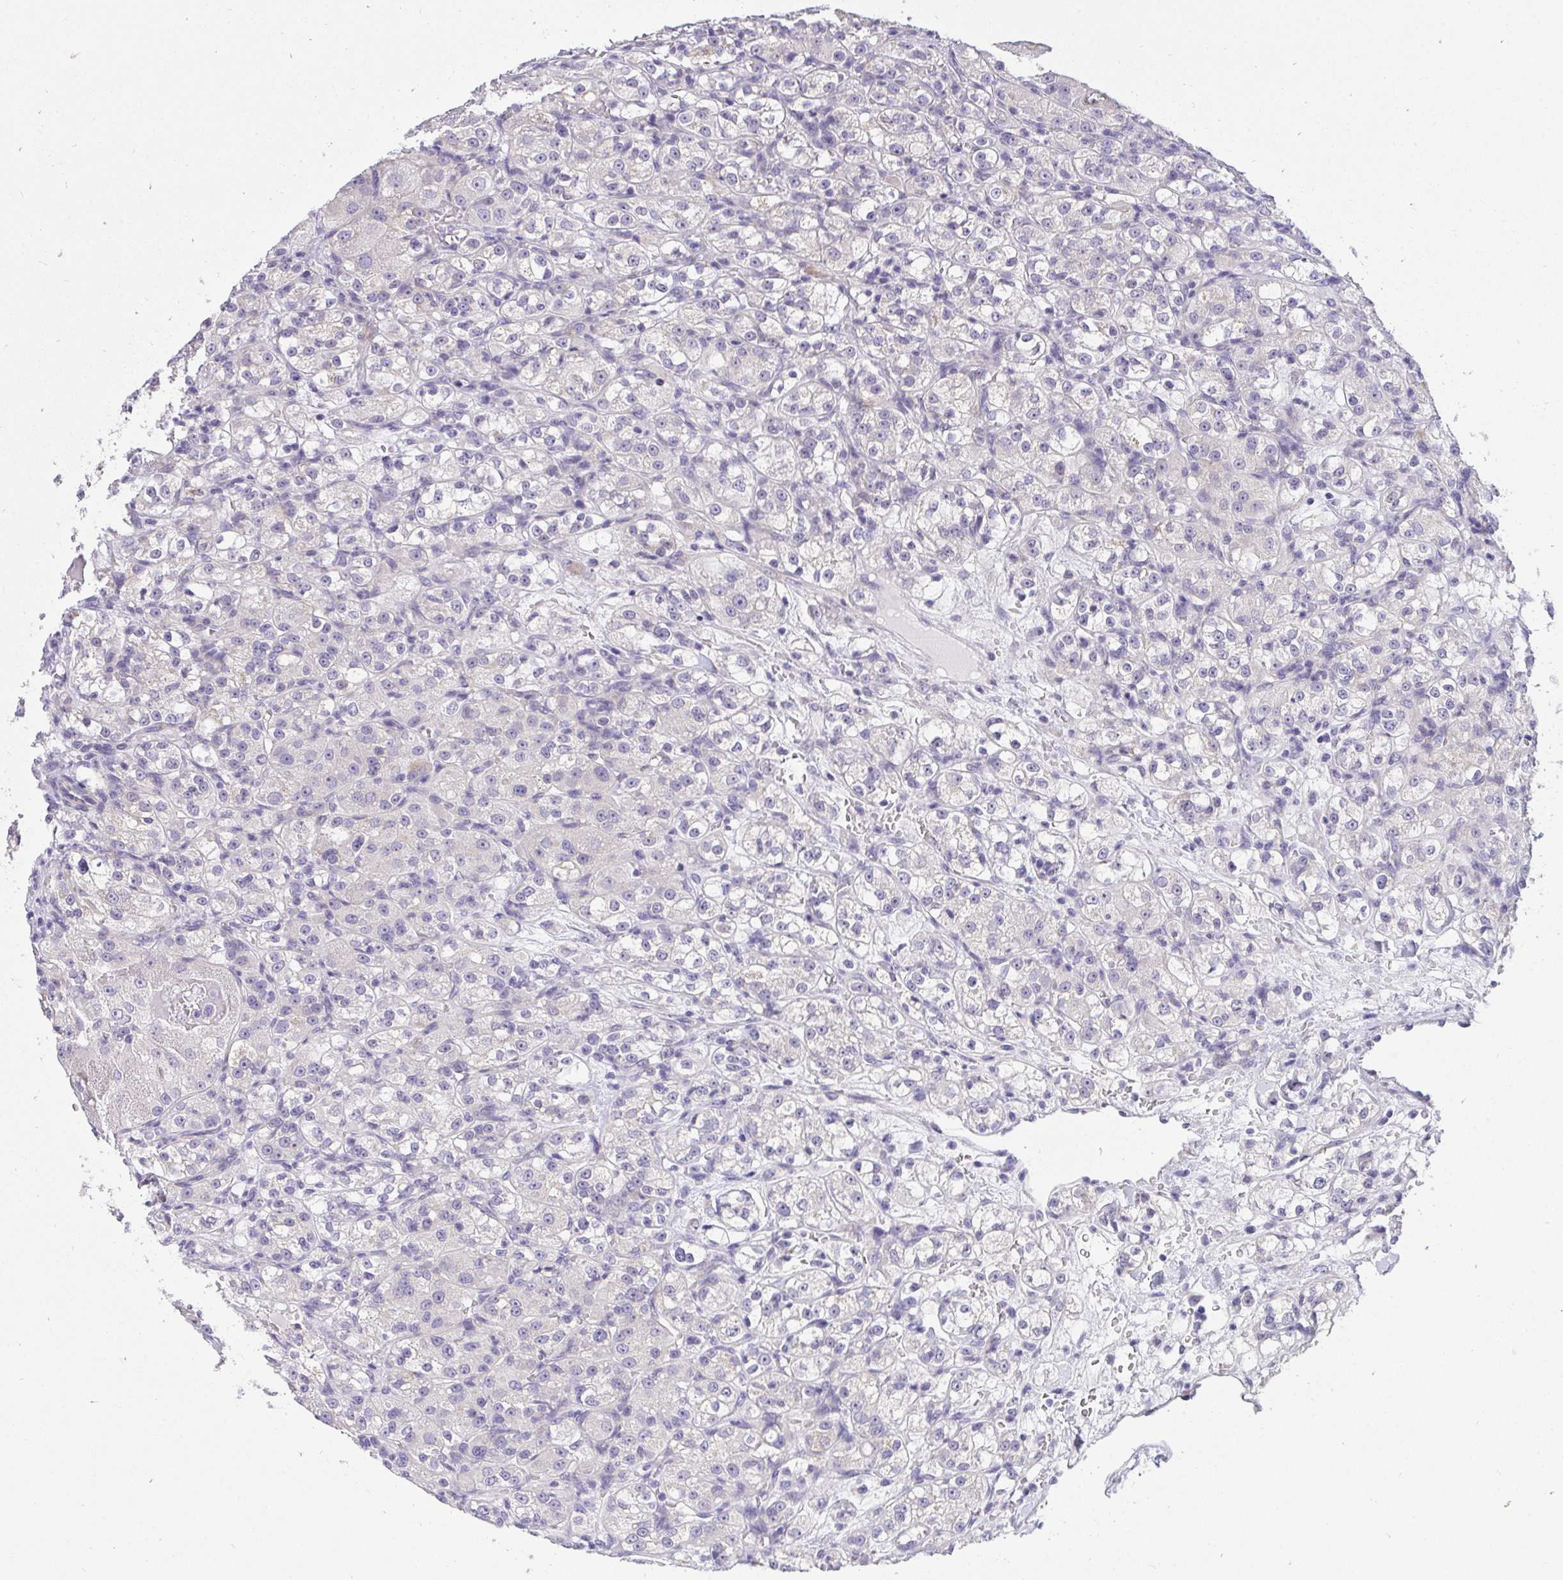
{"staining": {"intensity": "negative", "quantity": "none", "location": "none"}, "tissue": "renal cancer", "cell_type": "Tumor cells", "image_type": "cancer", "snomed": [{"axis": "morphology", "description": "Normal tissue, NOS"}, {"axis": "morphology", "description": "Adenocarcinoma, NOS"}, {"axis": "topography", "description": "Kidney"}], "caption": "Immunohistochemical staining of human renal adenocarcinoma shows no significant staining in tumor cells.", "gene": "VGLL3", "patient": {"sex": "male", "age": 61}}